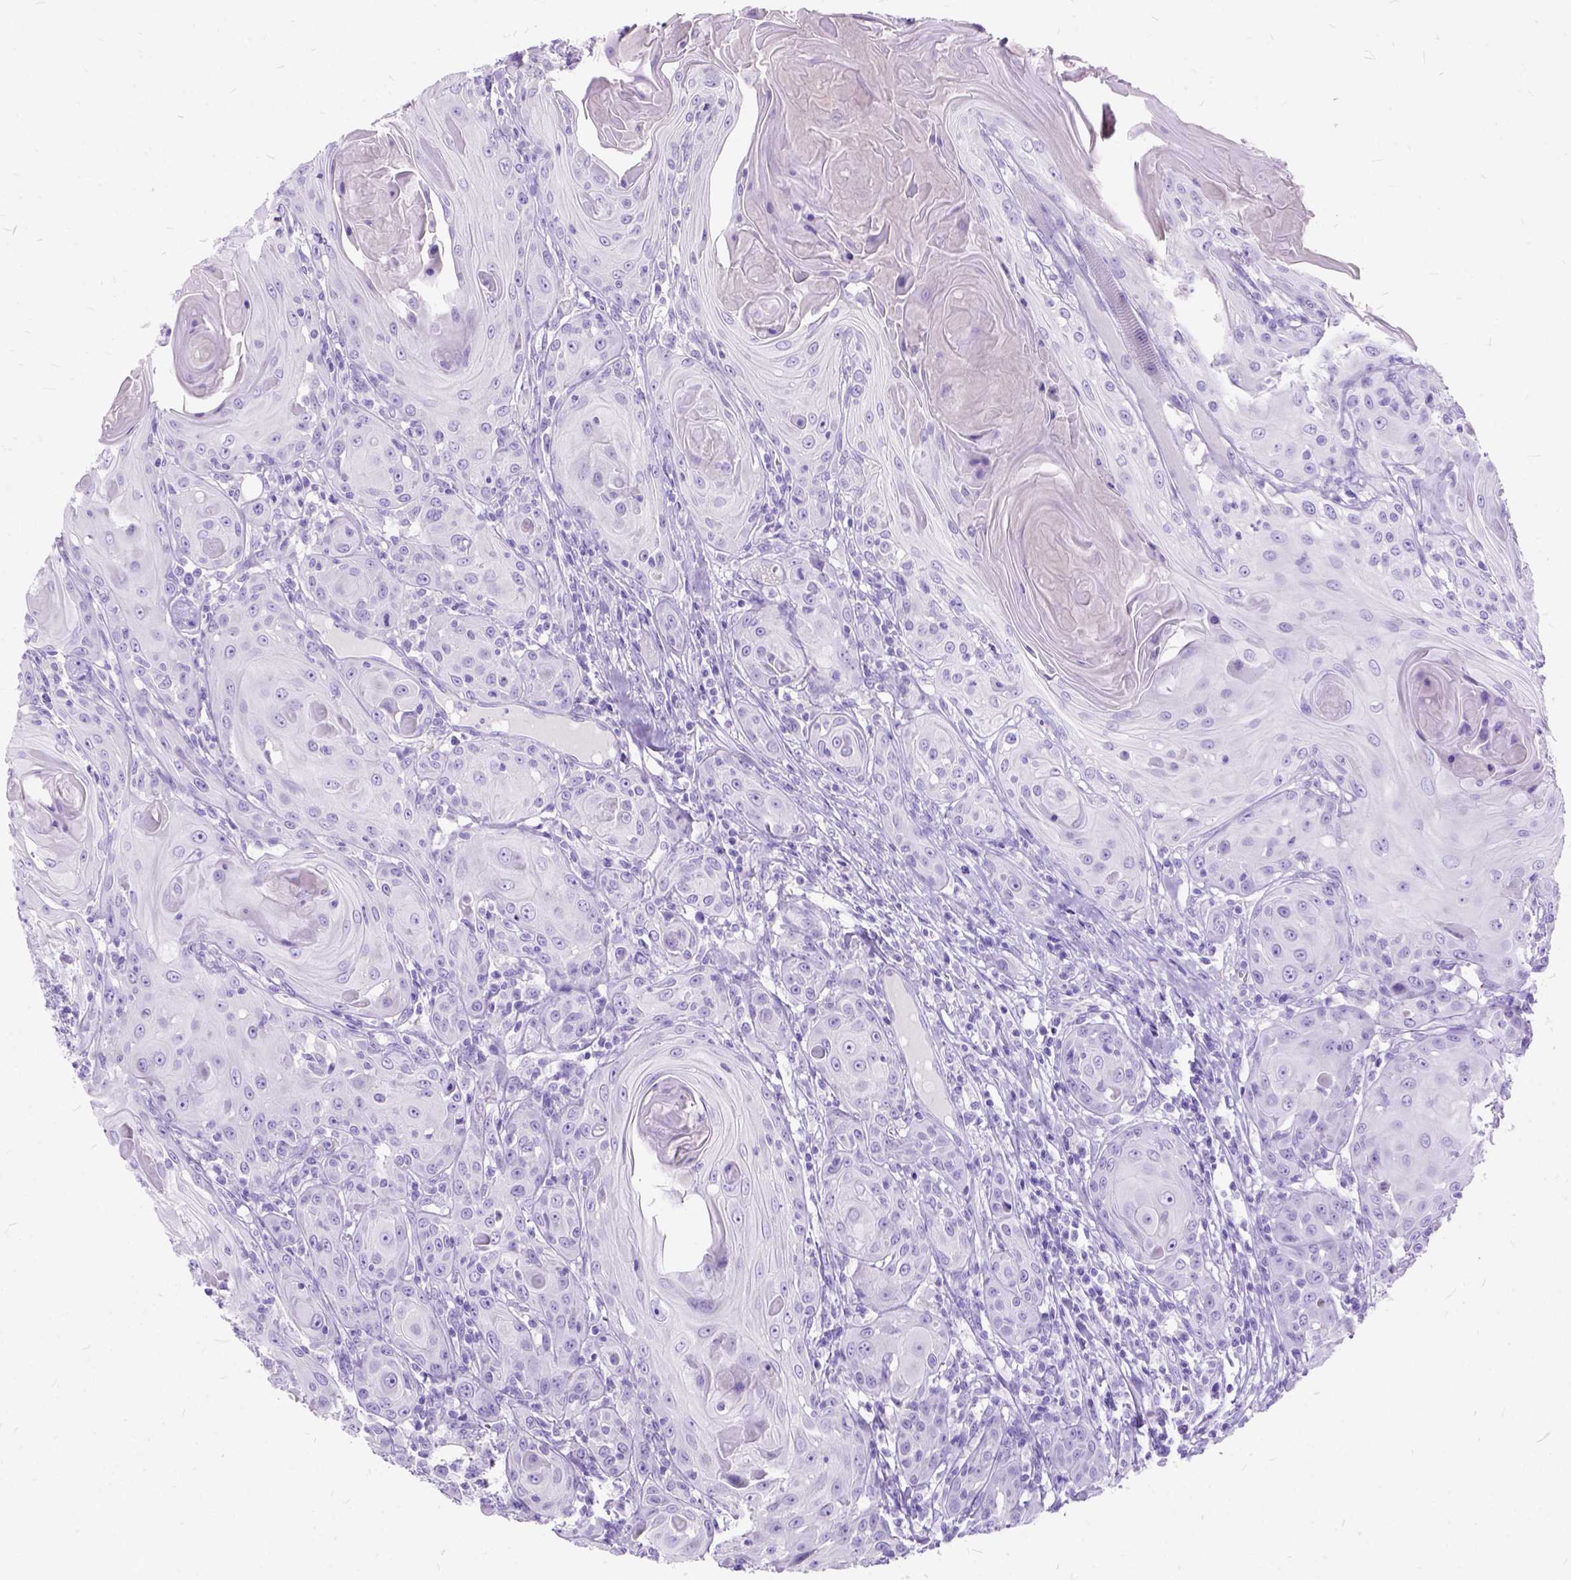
{"staining": {"intensity": "negative", "quantity": "none", "location": "none"}, "tissue": "head and neck cancer", "cell_type": "Tumor cells", "image_type": "cancer", "snomed": [{"axis": "morphology", "description": "Squamous cell carcinoma, NOS"}, {"axis": "topography", "description": "Head-Neck"}], "caption": "An immunohistochemistry (IHC) histopathology image of head and neck cancer is shown. There is no staining in tumor cells of head and neck cancer.", "gene": "C1QTNF3", "patient": {"sex": "female", "age": 80}}